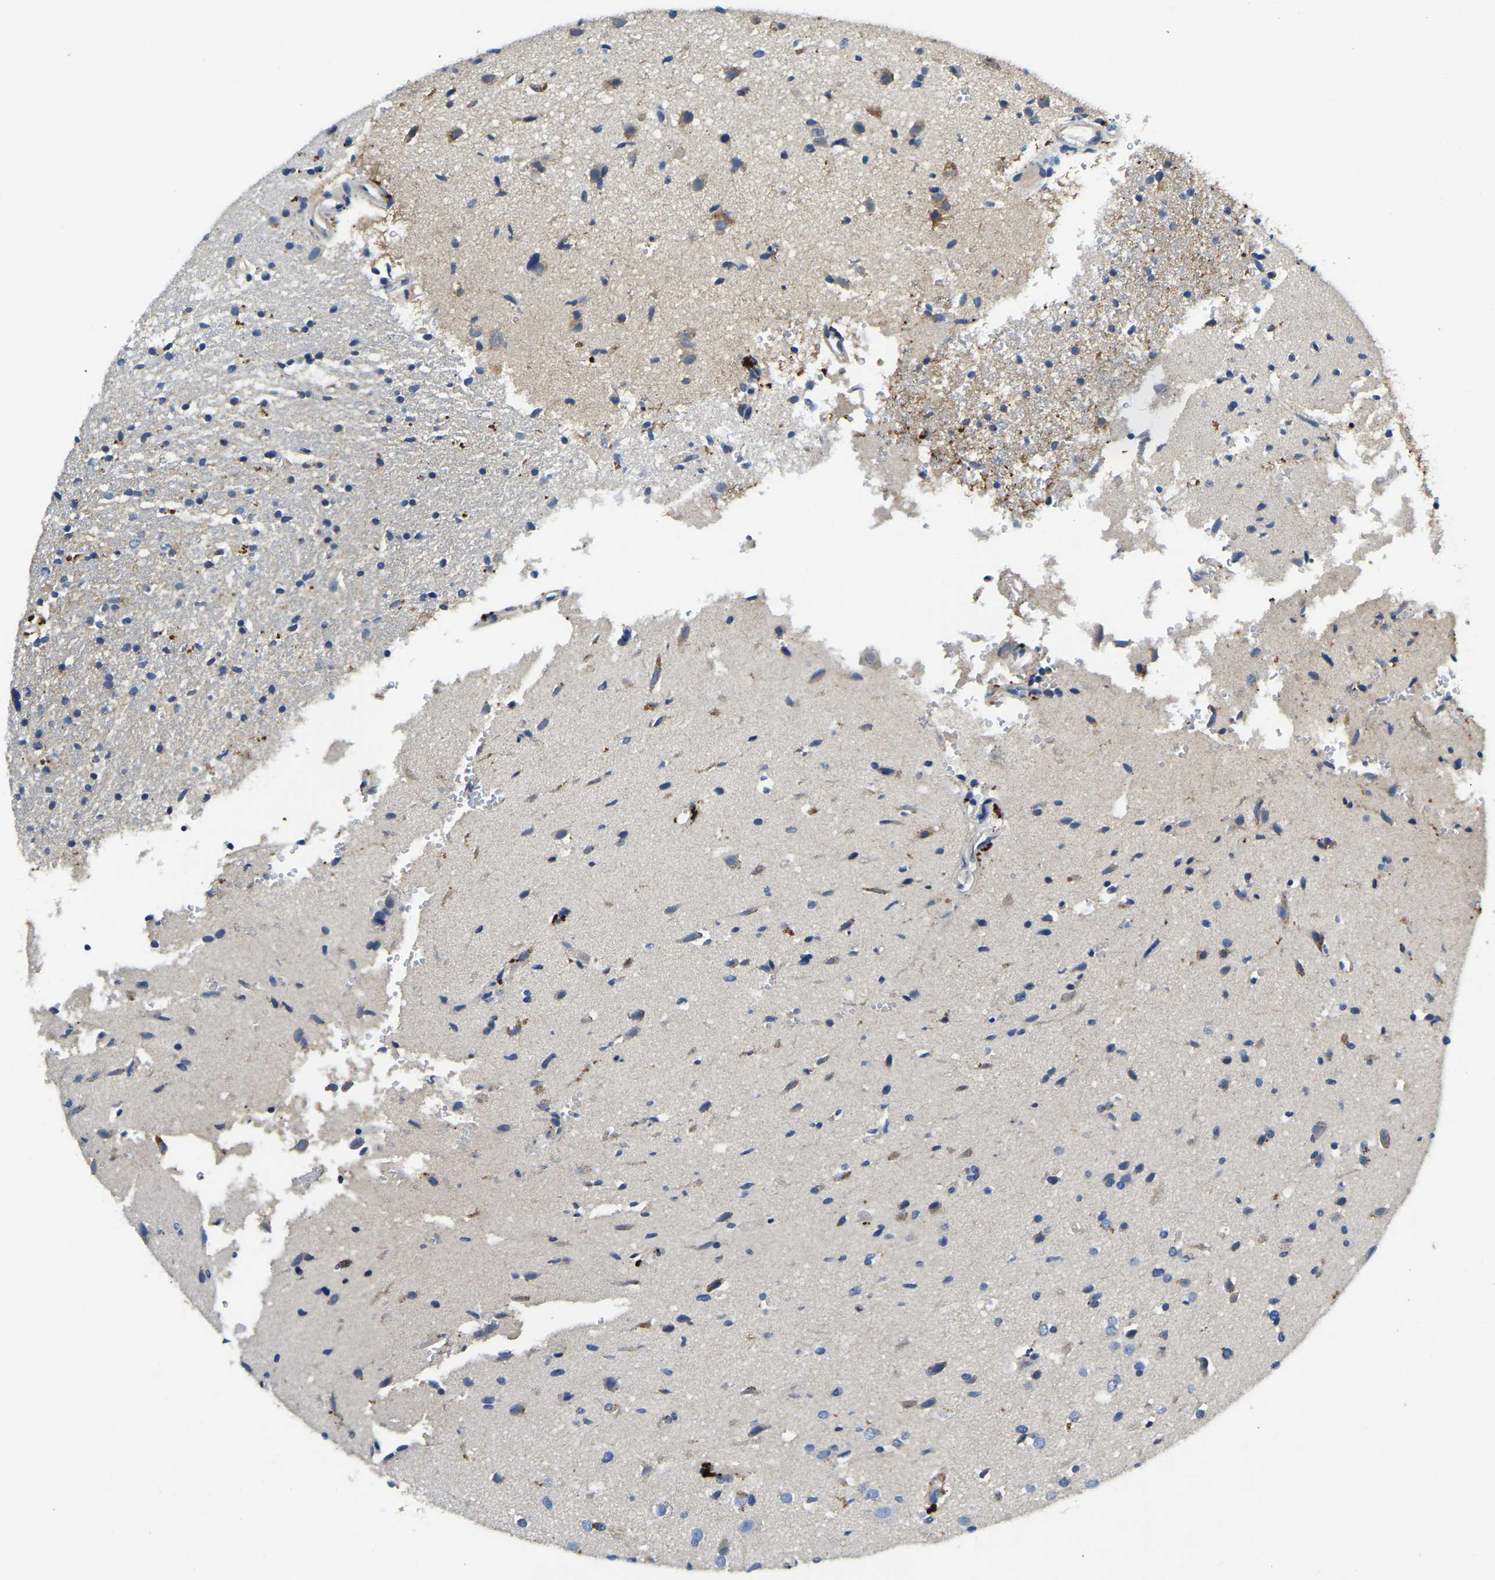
{"staining": {"intensity": "weak", "quantity": "<25%", "location": "cytoplasmic/membranous"}, "tissue": "glioma", "cell_type": "Tumor cells", "image_type": "cancer", "snomed": [{"axis": "morphology", "description": "Glioma, malignant, High grade"}, {"axis": "topography", "description": "Brain"}], "caption": "An IHC photomicrograph of malignant glioma (high-grade) is shown. There is no staining in tumor cells of malignant glioma (high-grade).", "gene": "STAT2", "patient": {"sex": "male", "age": 33}}